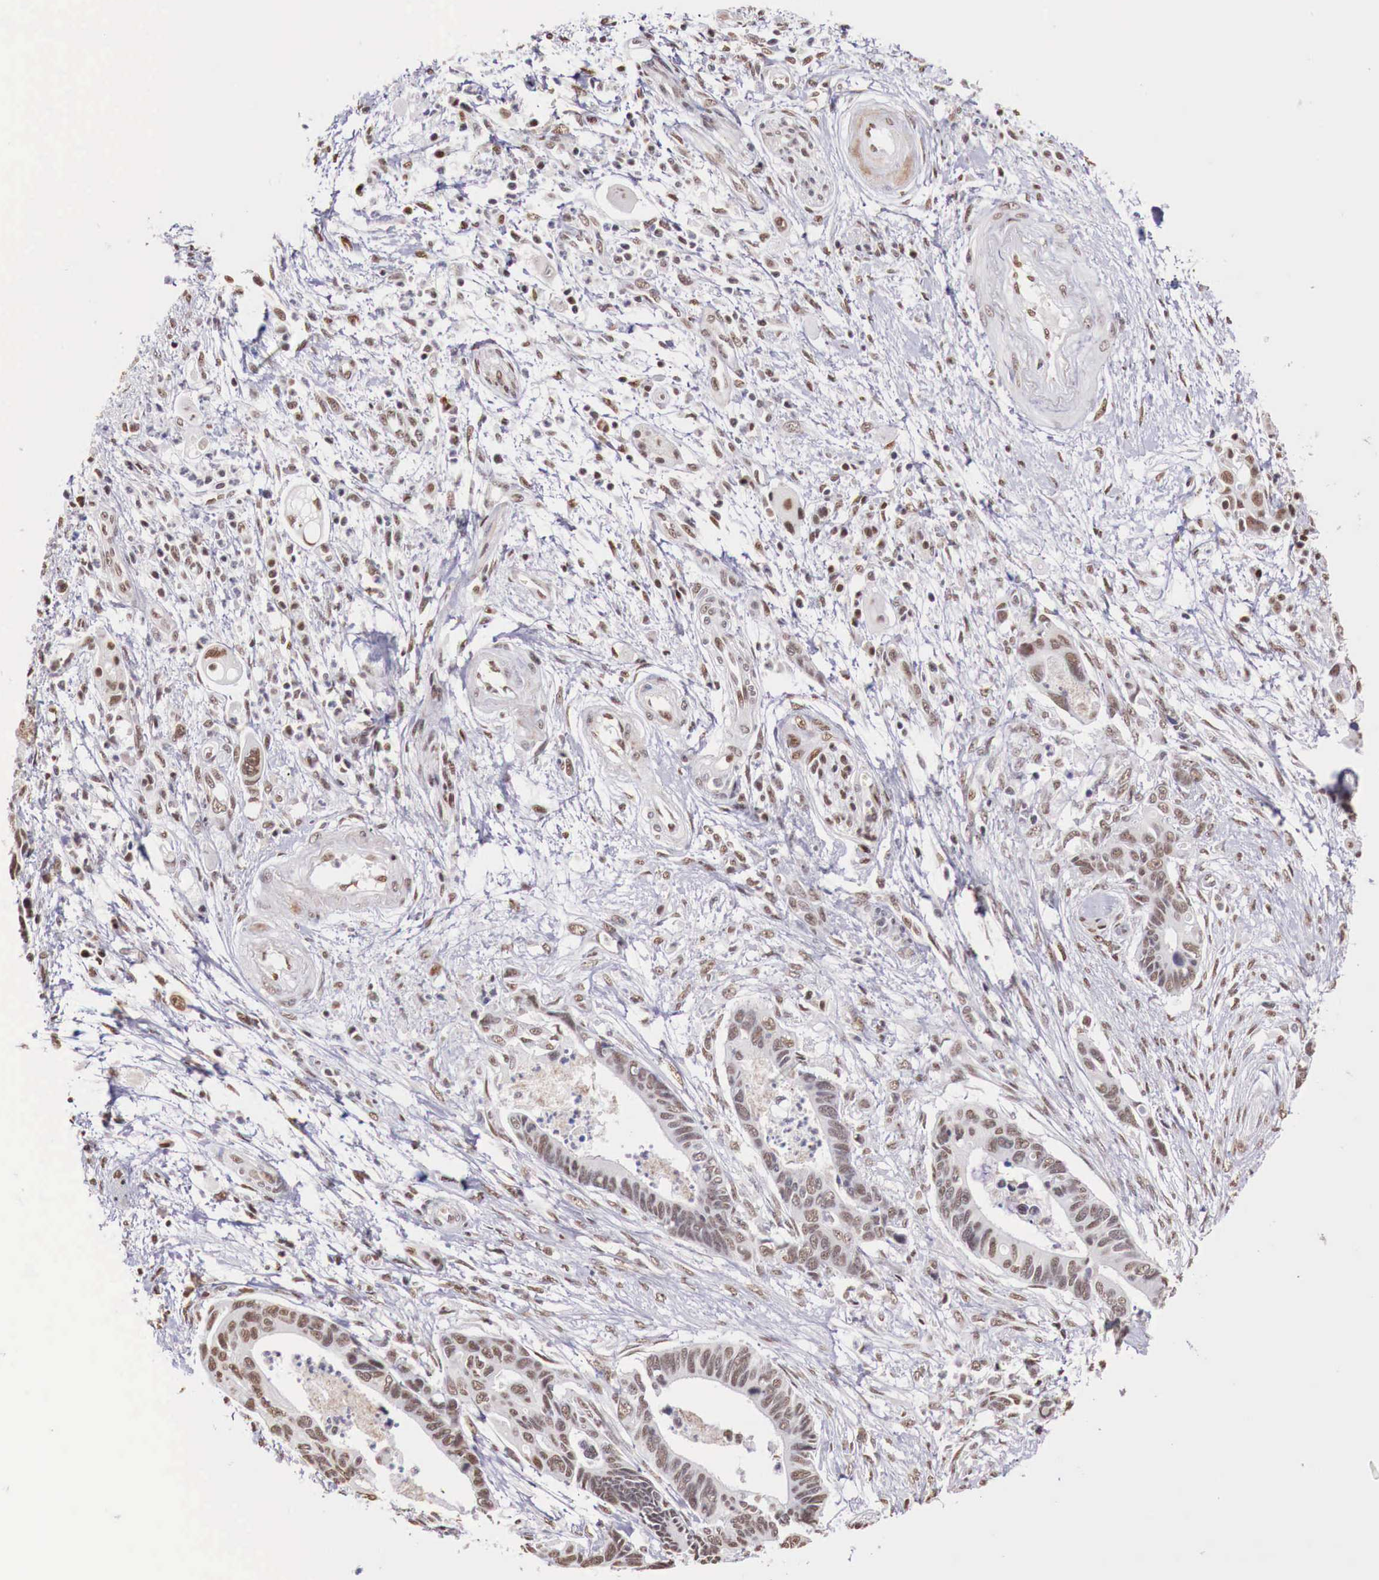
{"staining": {"intensity": "moderate", "quantity": ">75%", "location": "nuclear"}, "tissue": "pancreatic cancer", "cell_type": "Tumor cells", "image_type": "cancer", "snomed": [{"axis": "morphology", "description": "Adenocarcinoma, NOS"}, {"axis": "topography", "description": "Pancreas"}], "caption": "High-power microscopy captured an IHC histopathology image of pancreatic cancer (adenocarcinoma), revealing moderate nuclear expression in approximately >75% of tumor cells.", "gene": "FOXP2", "patient": {"sex": "female", "age": 70}}